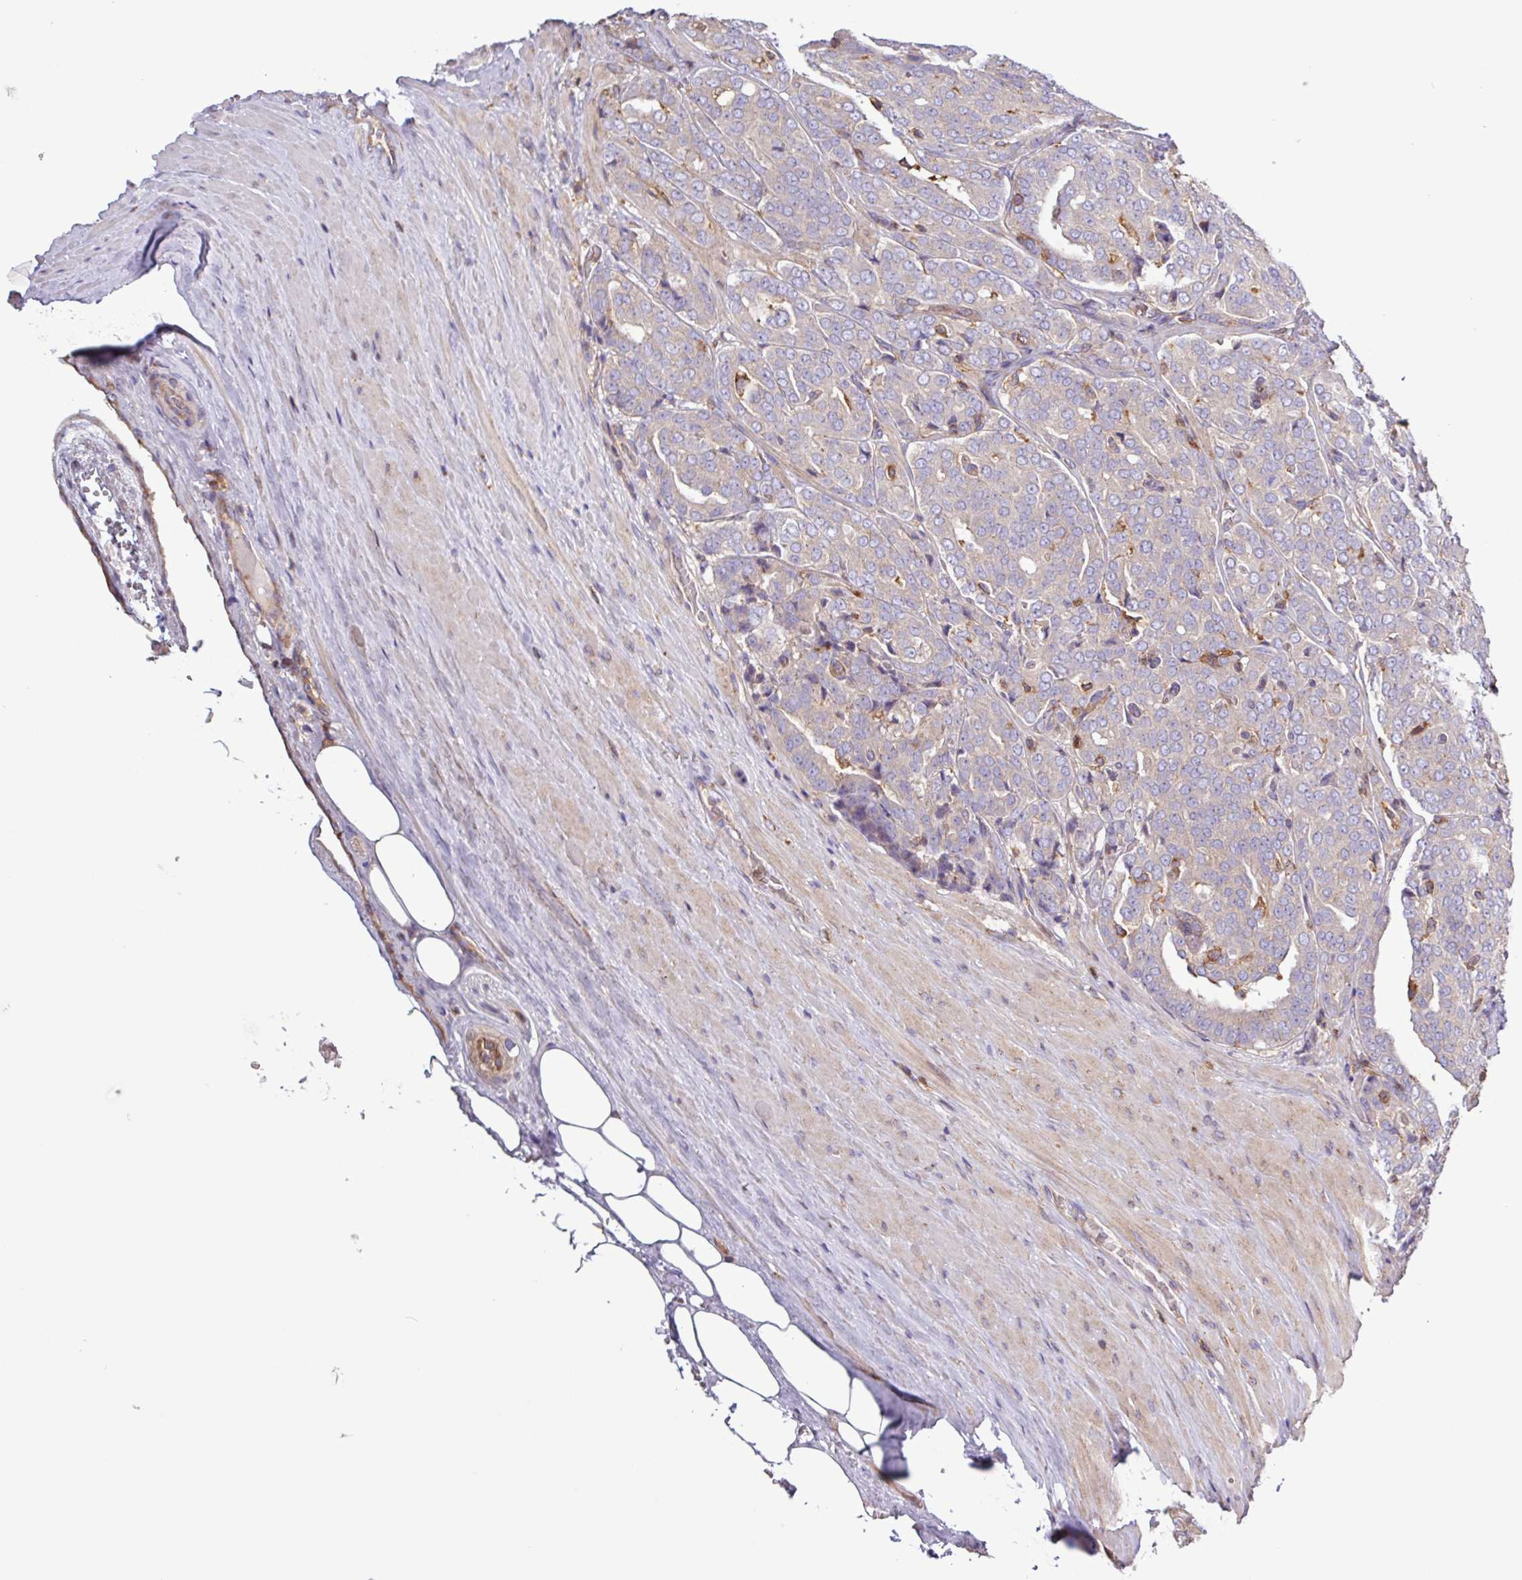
{"staining": {"intensity": "negative", "quantity": "none", "location": "none"}, "tissue": "prostate cancer", "cell_type": "Tumor cells", "image_type": "cancer", "snomed": [{"axis": "morphology", "description": "Adenocarcinoma, High grade"}, {"axis": "topography", "description": "Prostate"}], "caption": "Protein analysis of prostate high-grade adenocarcinoma shows no significant expression in tumor cells. (Brightfield microscopy of DAB immunohistochemistry at high magnification).", "gene": "ACTR3", "patient": {"sex": "male", "age": 68}}